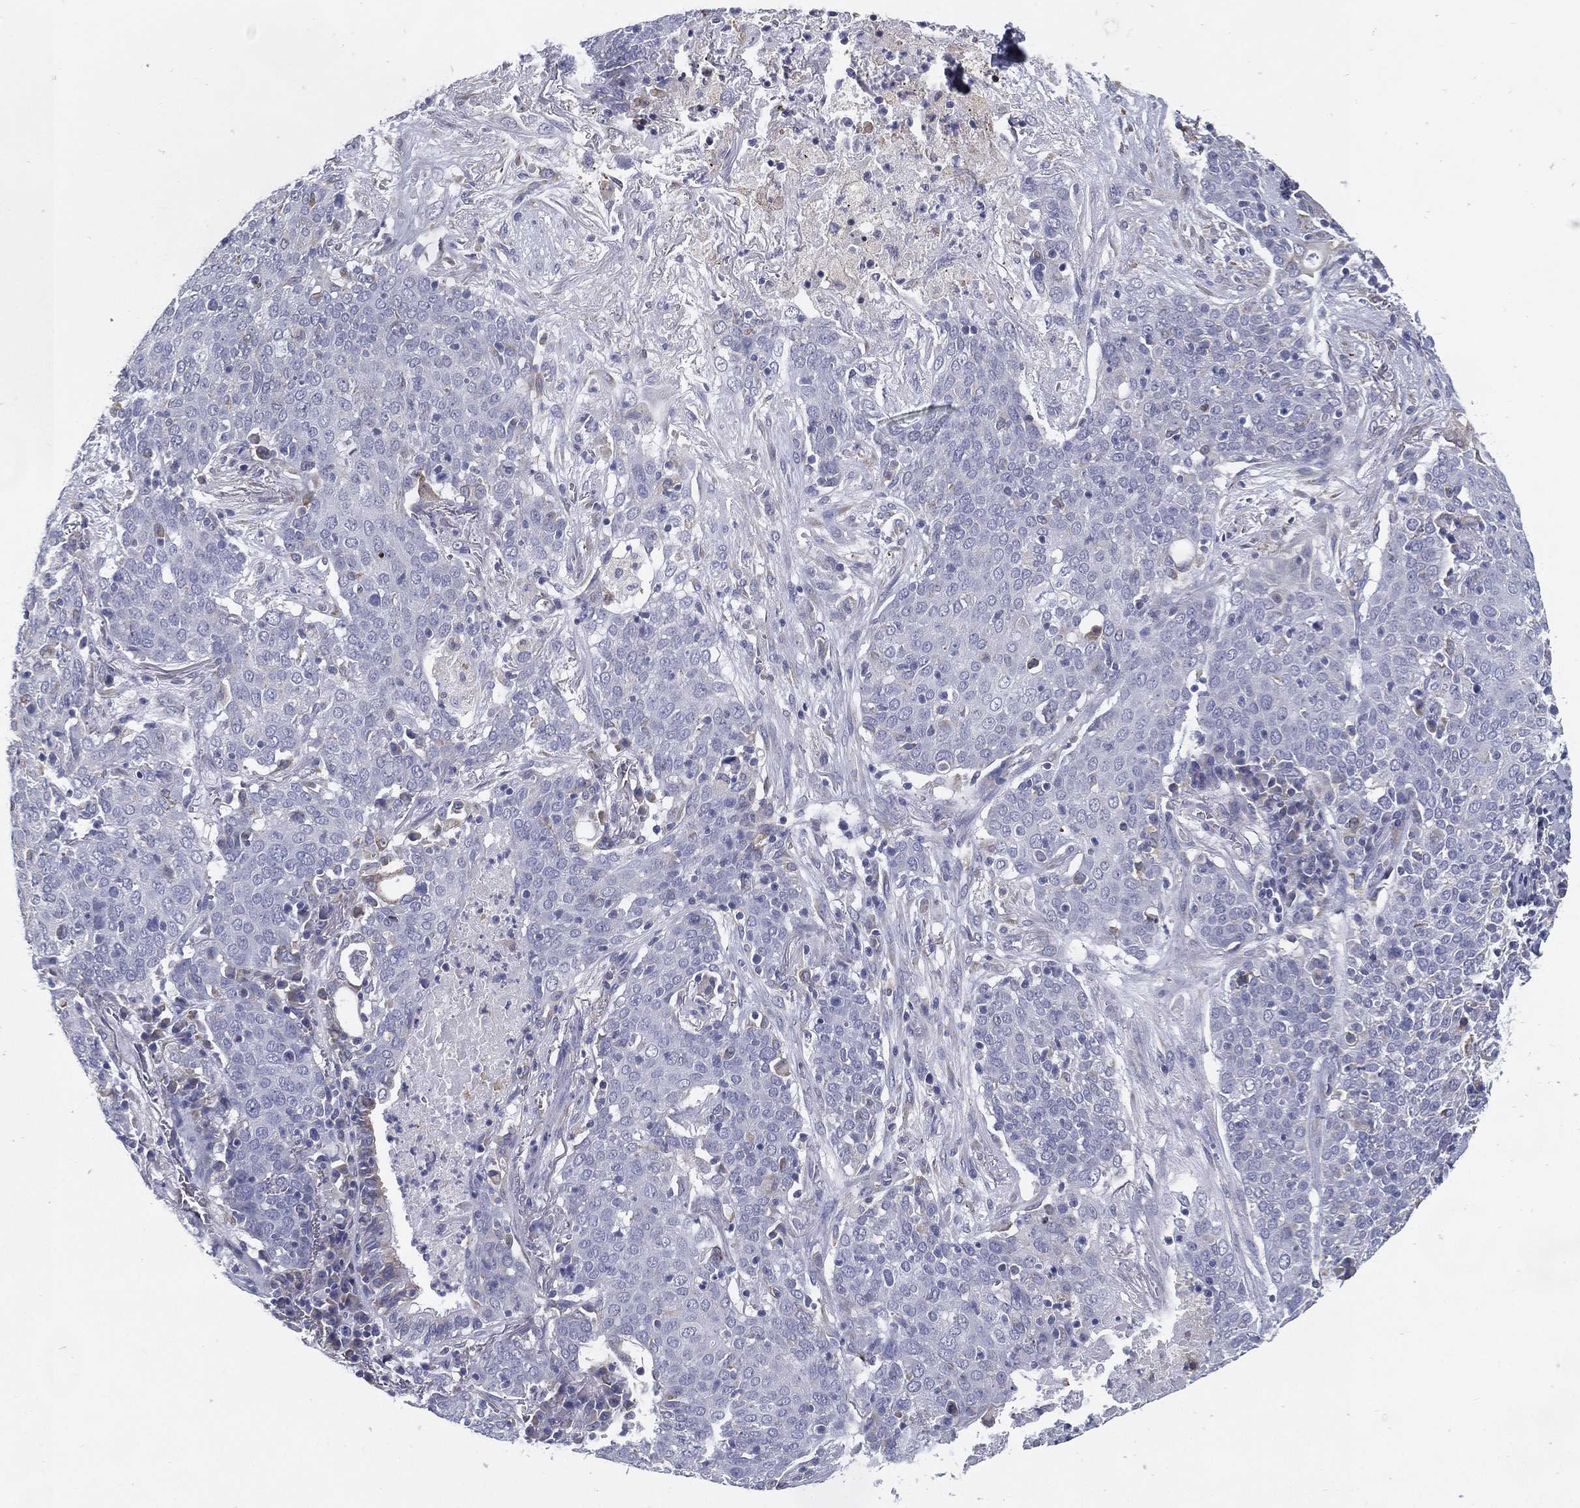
{"staining": {"intensity": "negative", "quantity": "none", "location": "none"}, "tissue": "lung cancer", "cell_type": "Tumor cells", "image_type": "cancer", "snomed": [{"axis": "morphology", "description": "Squamous cell carcinoma, NOS"}, {"axis": "topography", "description": "Lung"}], "caption": "DAB (3,3'-diaminobenzidine) immunohistochemical staining of lung cancer (squamous cell carcinoma) exhibits no significant staining in tumor cells.", "gene": "C19orf18", "patient": {"sex": "male", "age": 82}}